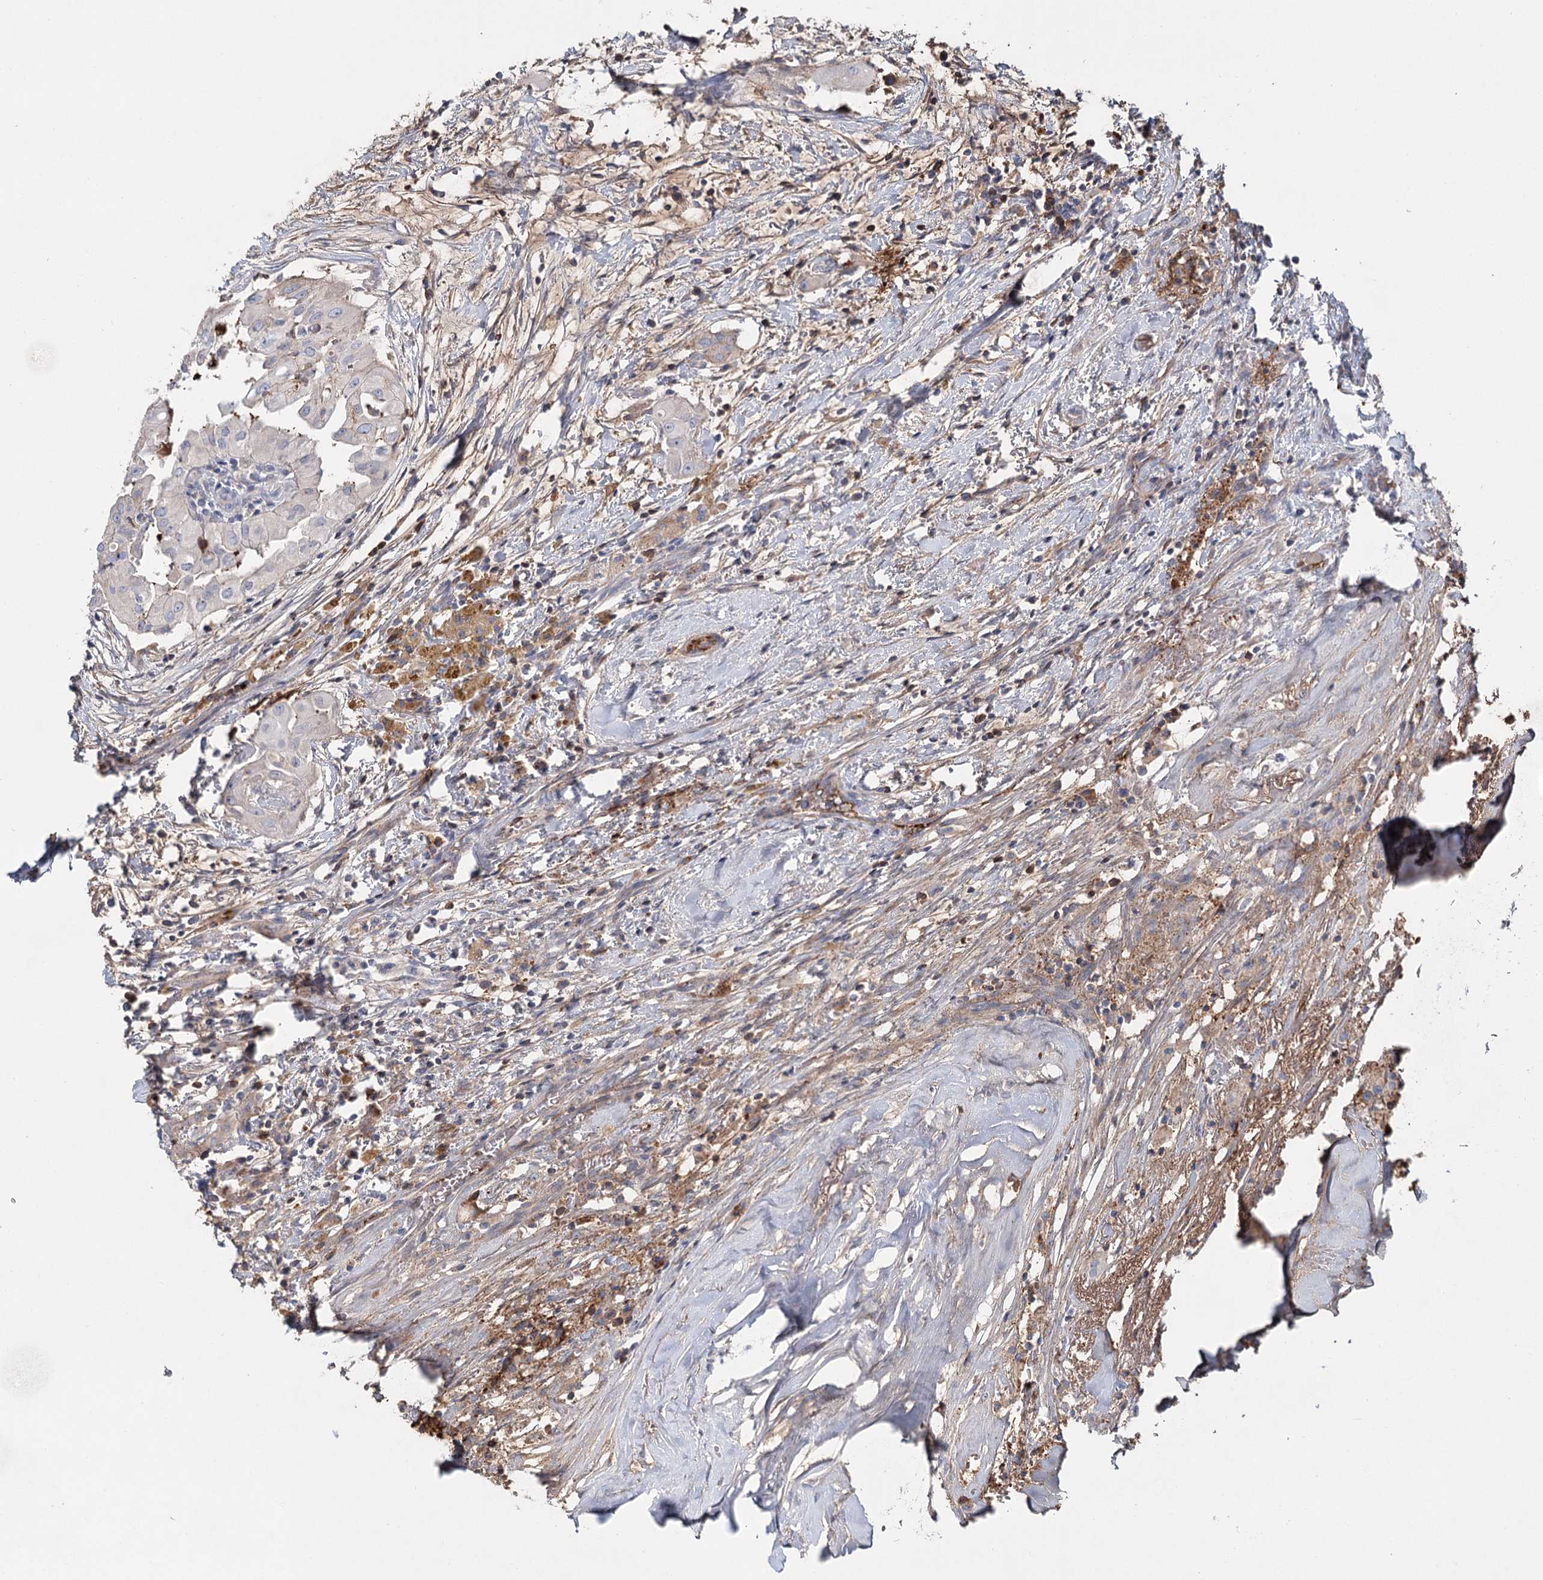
{"staining": {"intensity": "negative", "quantity": "none", "location": "none"}, "tissue": "thyroid cancer", "cell_type": "Tumor cells", "image_type": "cancer", "snomed": [{"axis": "morphology", "description": "Papillary adenocarcinoma, NOS"}, {"axis": "topography", "description": "Thyroid gland"}], "caption": "Tumor cells show no significant staining in thyroid cancer.", "gene": "ALKBH8", "patient": {"sex": "female", "age": 59}}